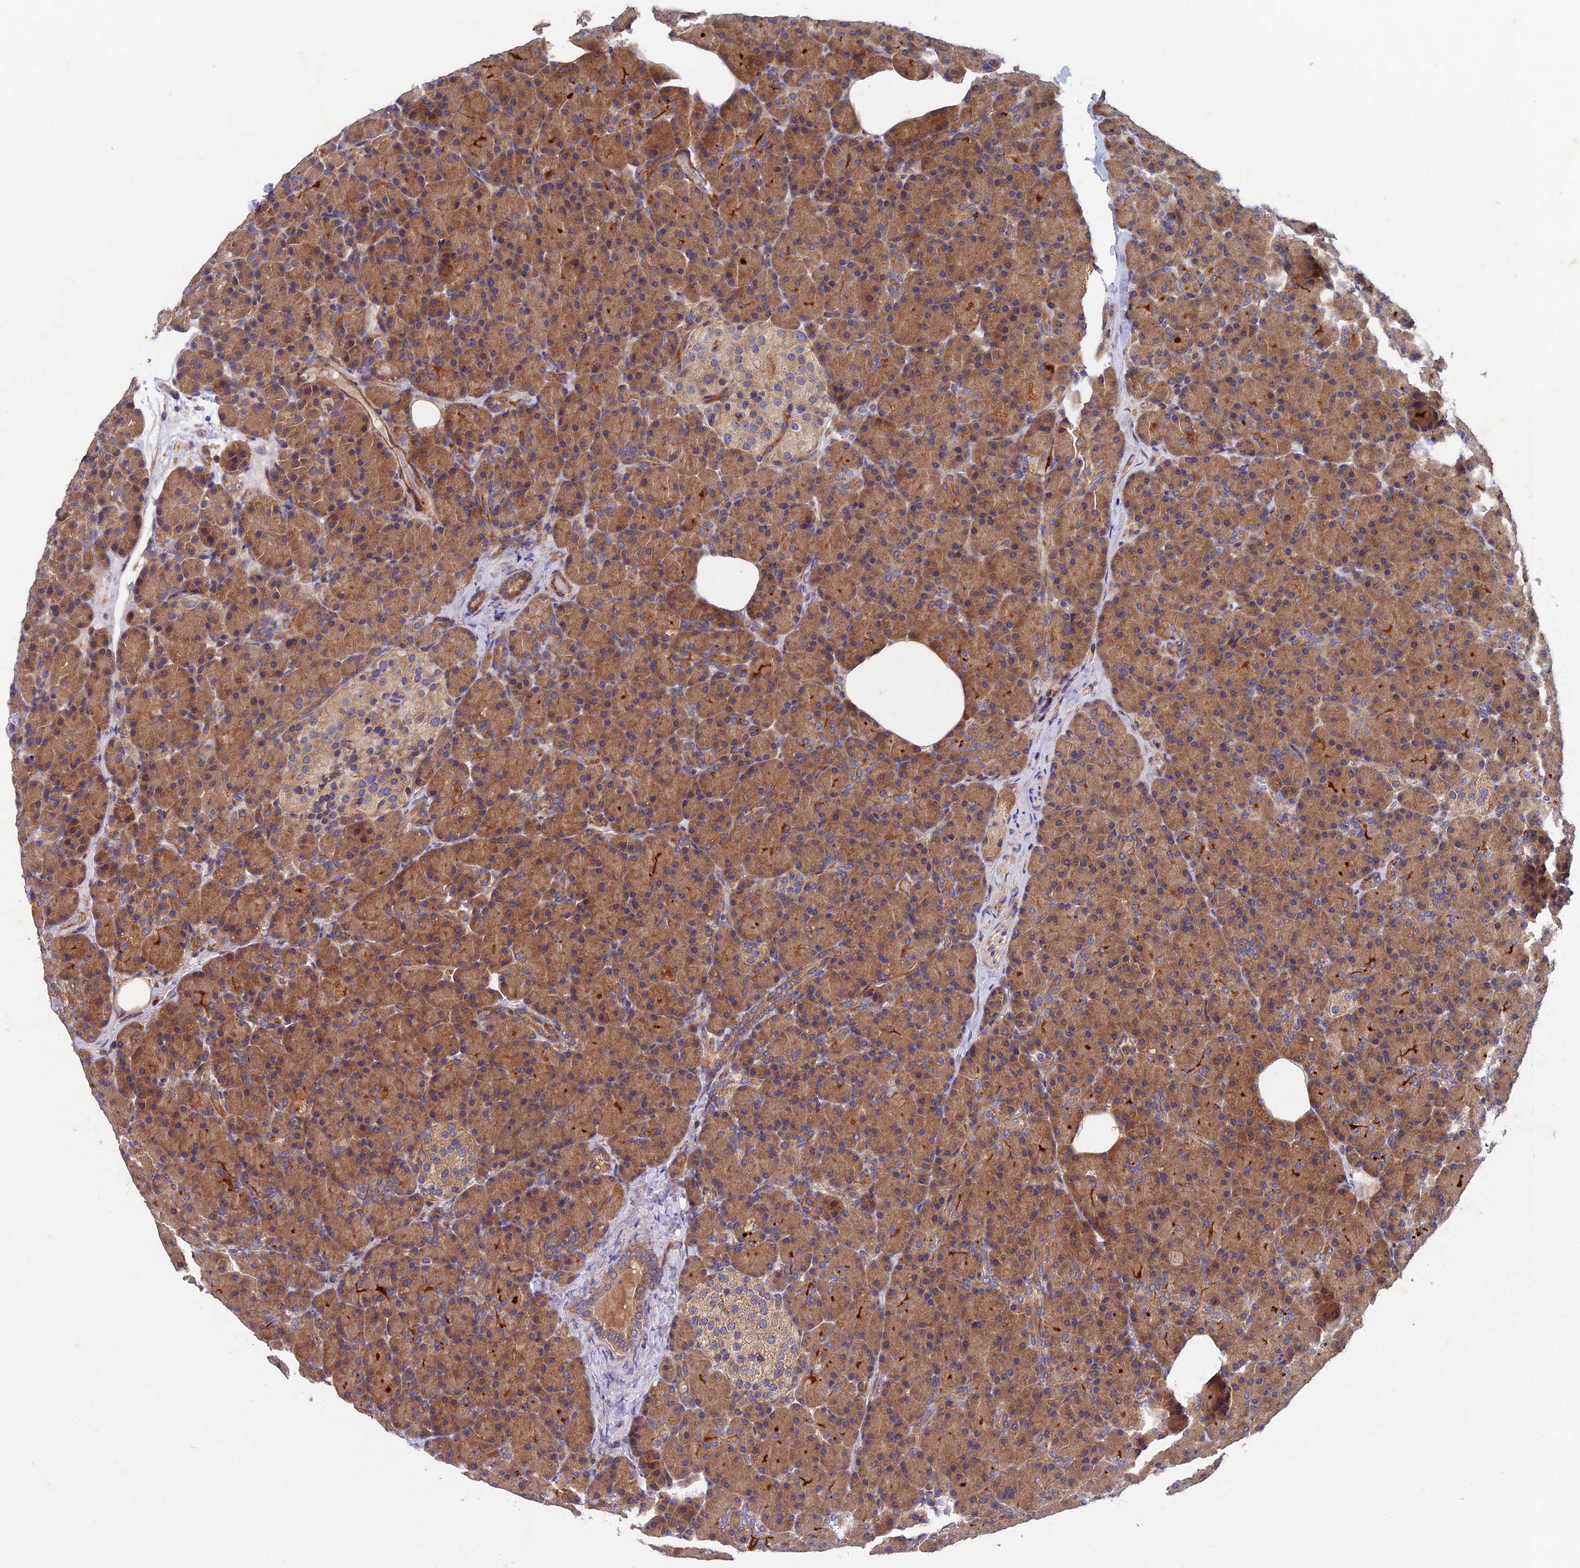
{"staining": {"intensity": "moderate", "quantity": ">75%", "location": "cytoplasmic/membranous"}, "tissue": "pancreas", "cell_type": "Exocrine glandular cells", "image_type": "normal", "snomed": [{"axis": "morphology", "description": "Normal tissue, NOS"}, {"axis": "topography", "description": "Pancreas"}], "caption": "IHC photomicrograph of normal human pancreas stained for a protein (brown), which exhibits medium levels of moderate cytoplasmic/membranous expression in approximately >75% of exocrine glandular cells.", "gene": "NCAPG", "patient": {"sex": "female", "age": 43}}